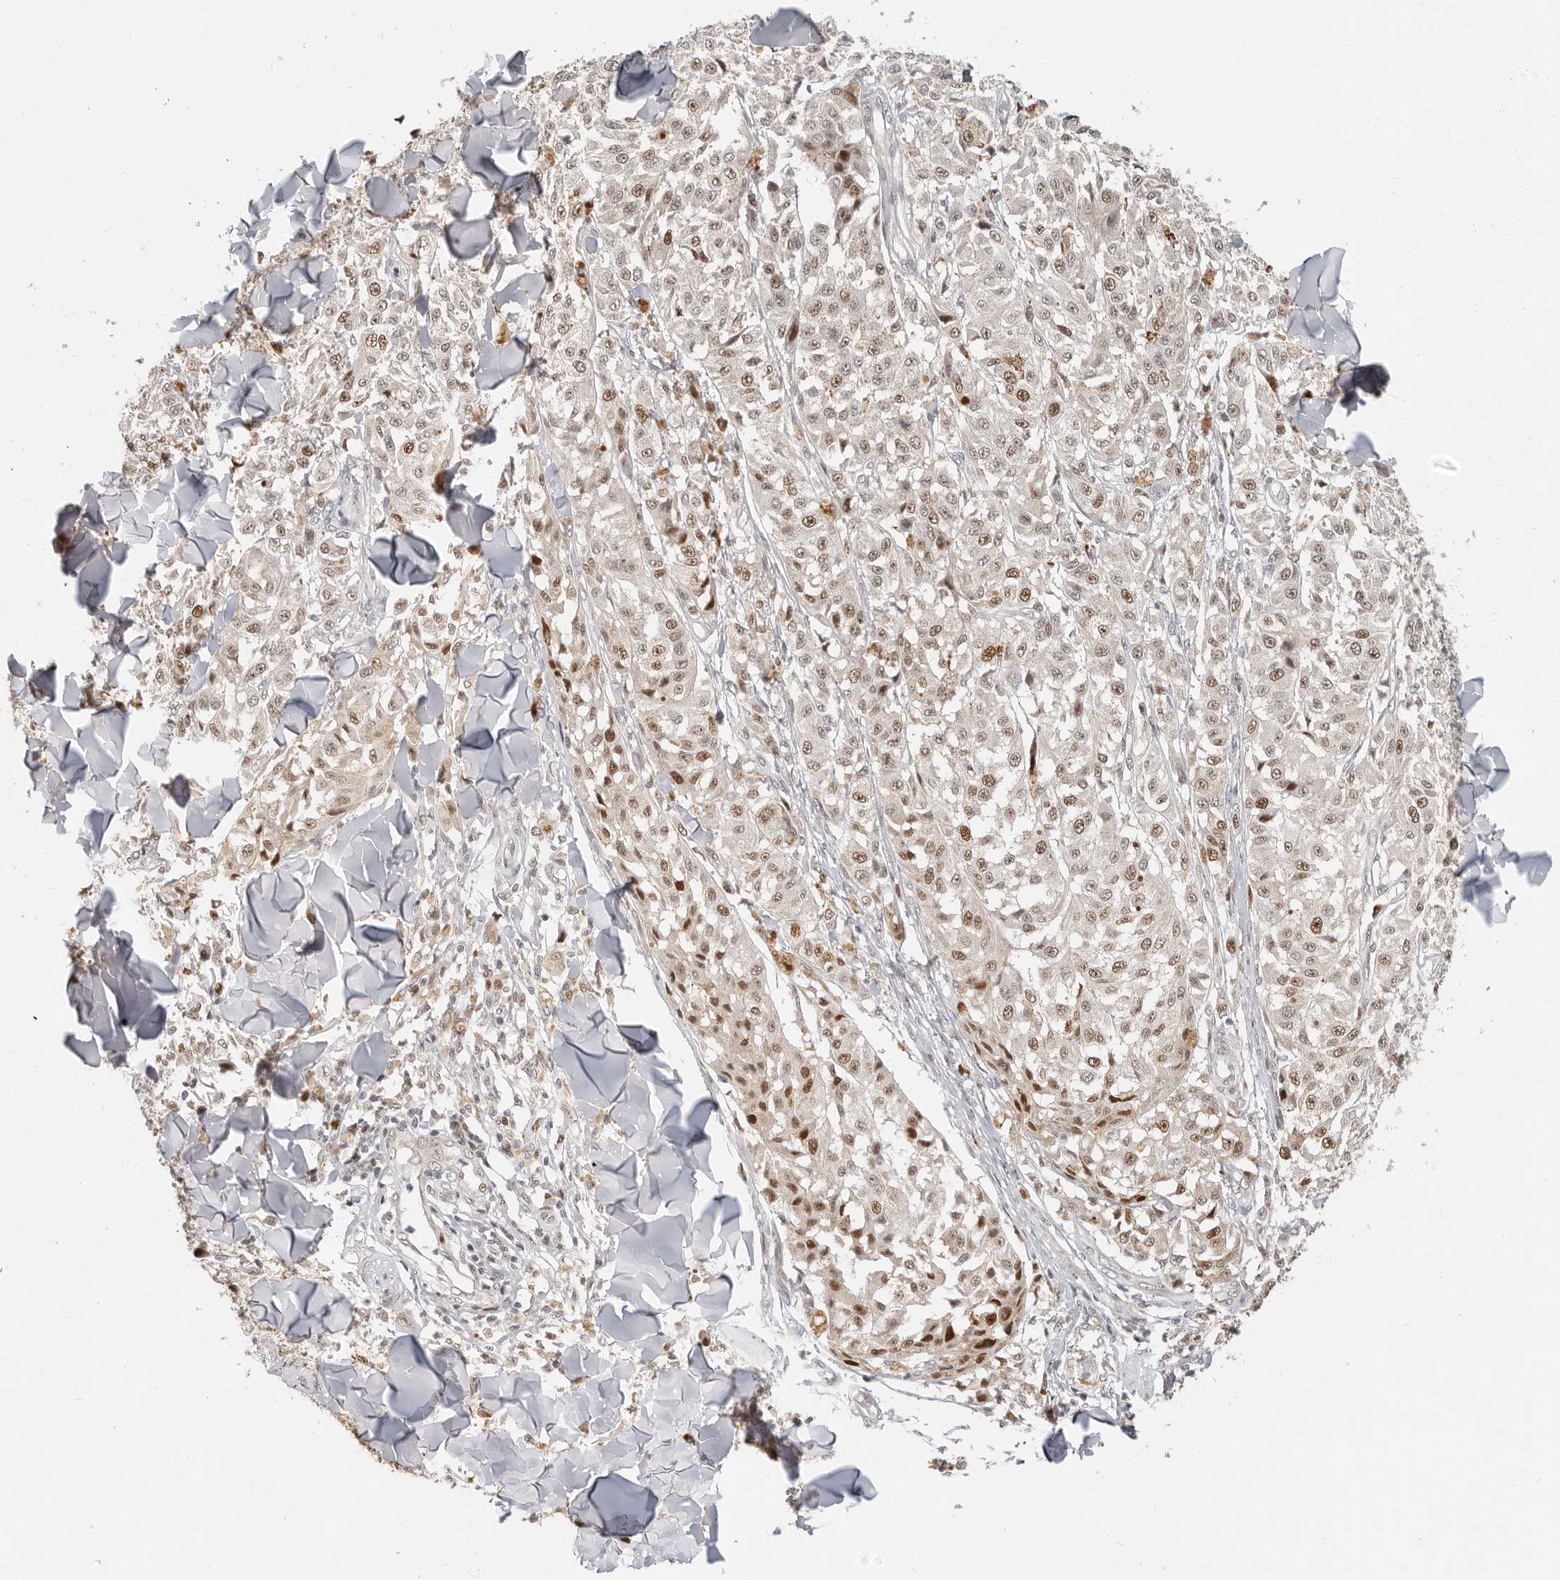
{"staining": {"intensity": "moderate", "quantity": ">75%", "location": "nuclear"}, "tissue": "melanoma", "cell_type": "Tumor cells", "image_type": "cancer", "snomed": [{"axis": "morphology", "description": "Malignant melanoma, NOS"}, {"axis": "topography", "description": "Skin"}], "caption": "Immunohistochemistry of melanoma demonstrates medium levels of moderate nuclear positivity in about >75% of tumor cells.", "gene": "RFC2", "patient": {"sex": "female", "age": 64}}